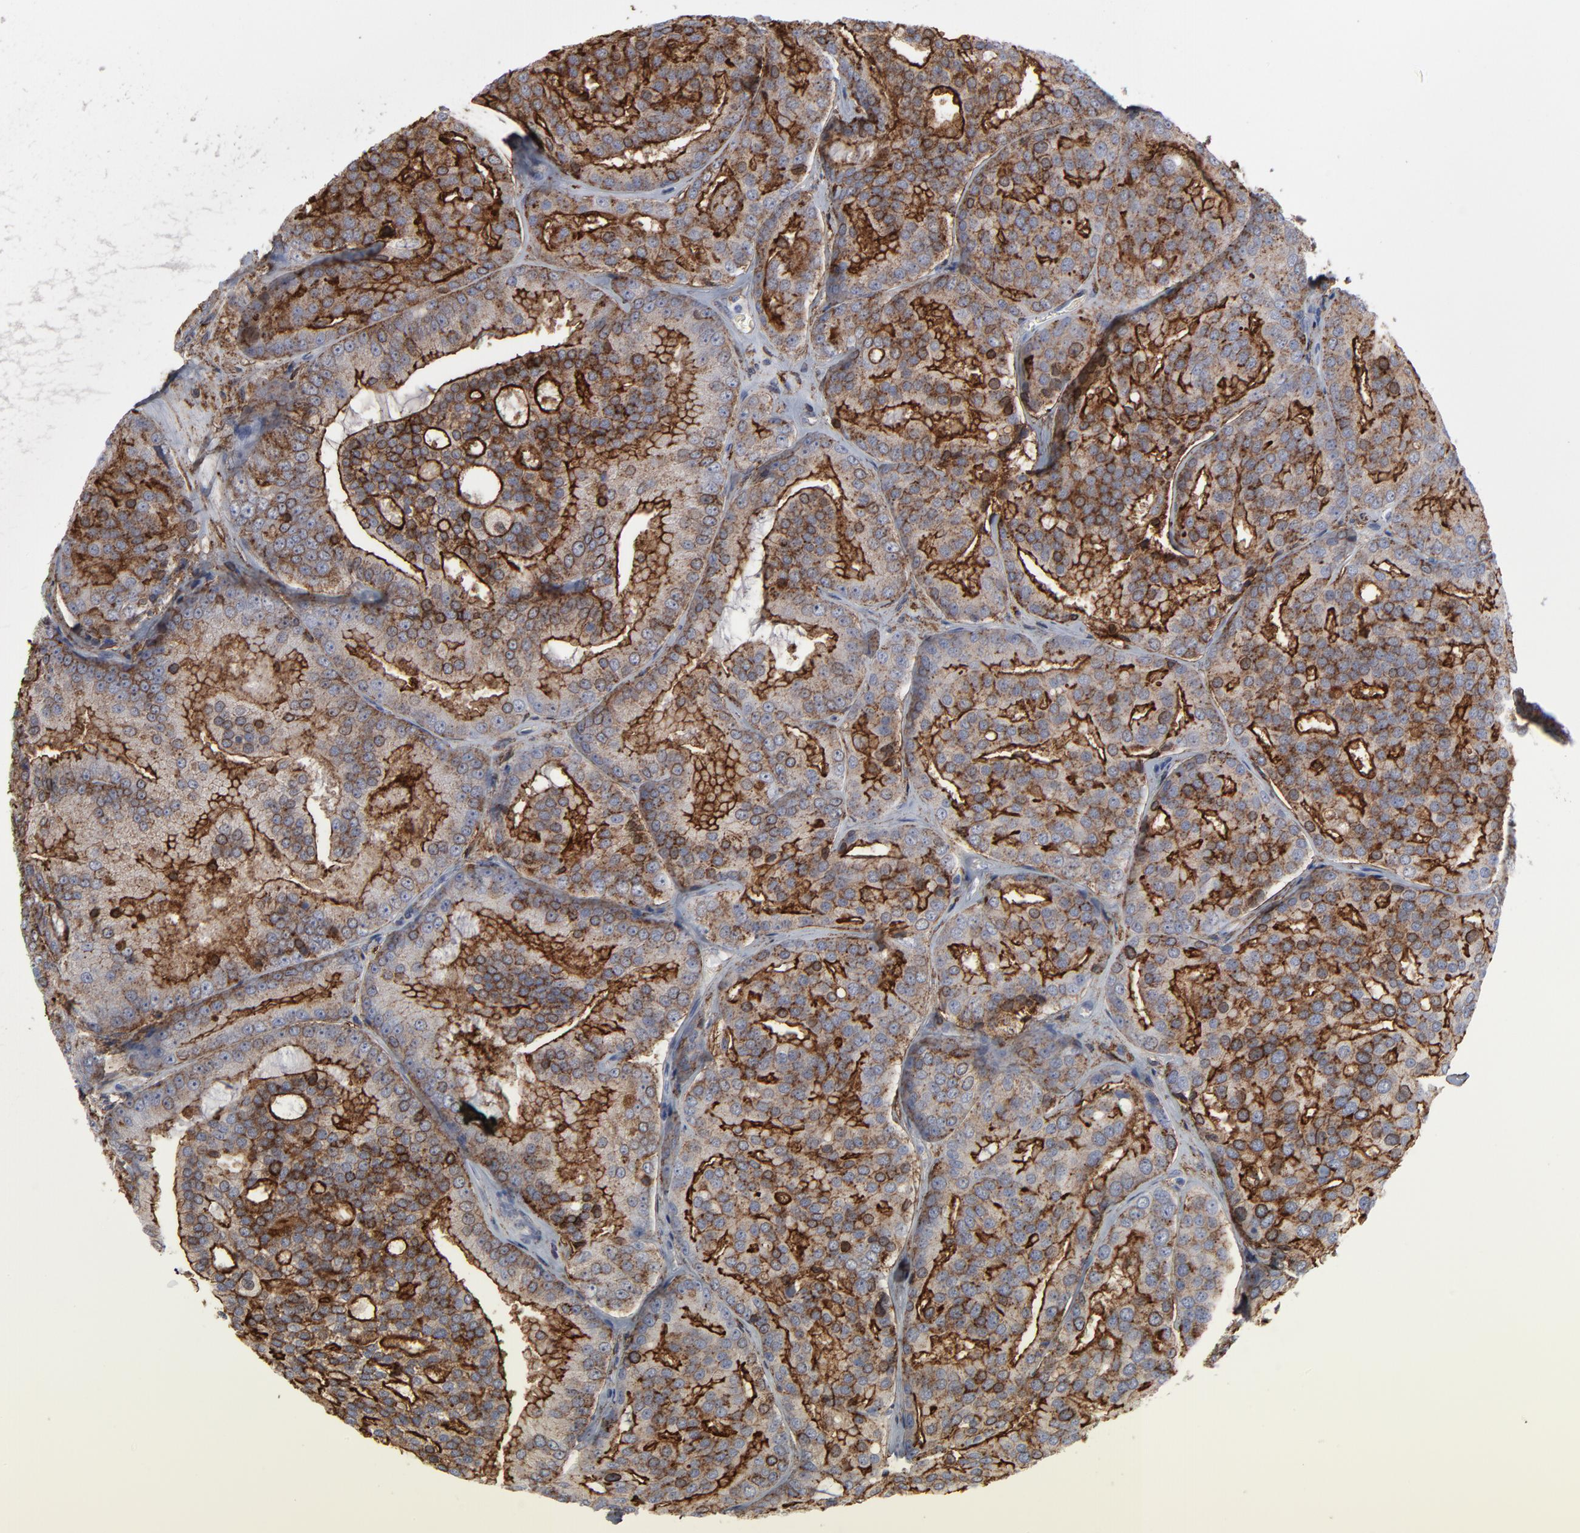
{"staining": {"intensity": "moderate", "quantity": ">75%", "location": "cytoplasmic/membranous"}, "tissue": "prostate cancer", "cell_type": "Tumor cells", "image_type": "cancer", "snomed": [{"axis": "morphology", "description": "Adenocarcinoma, High grade"}, {"axis": "topography", "description": "Prostate"}], "caption": "A high-resolution micrograph shows immunohistochemistry (IHC) staining of prostate high-grade adenocarcinoma, which displays moderate cytoplasmic/membranous expression in about >75% of tumor cells.", "gene": "ANXA5", "patient": {"sex": "male", "age": 64}}